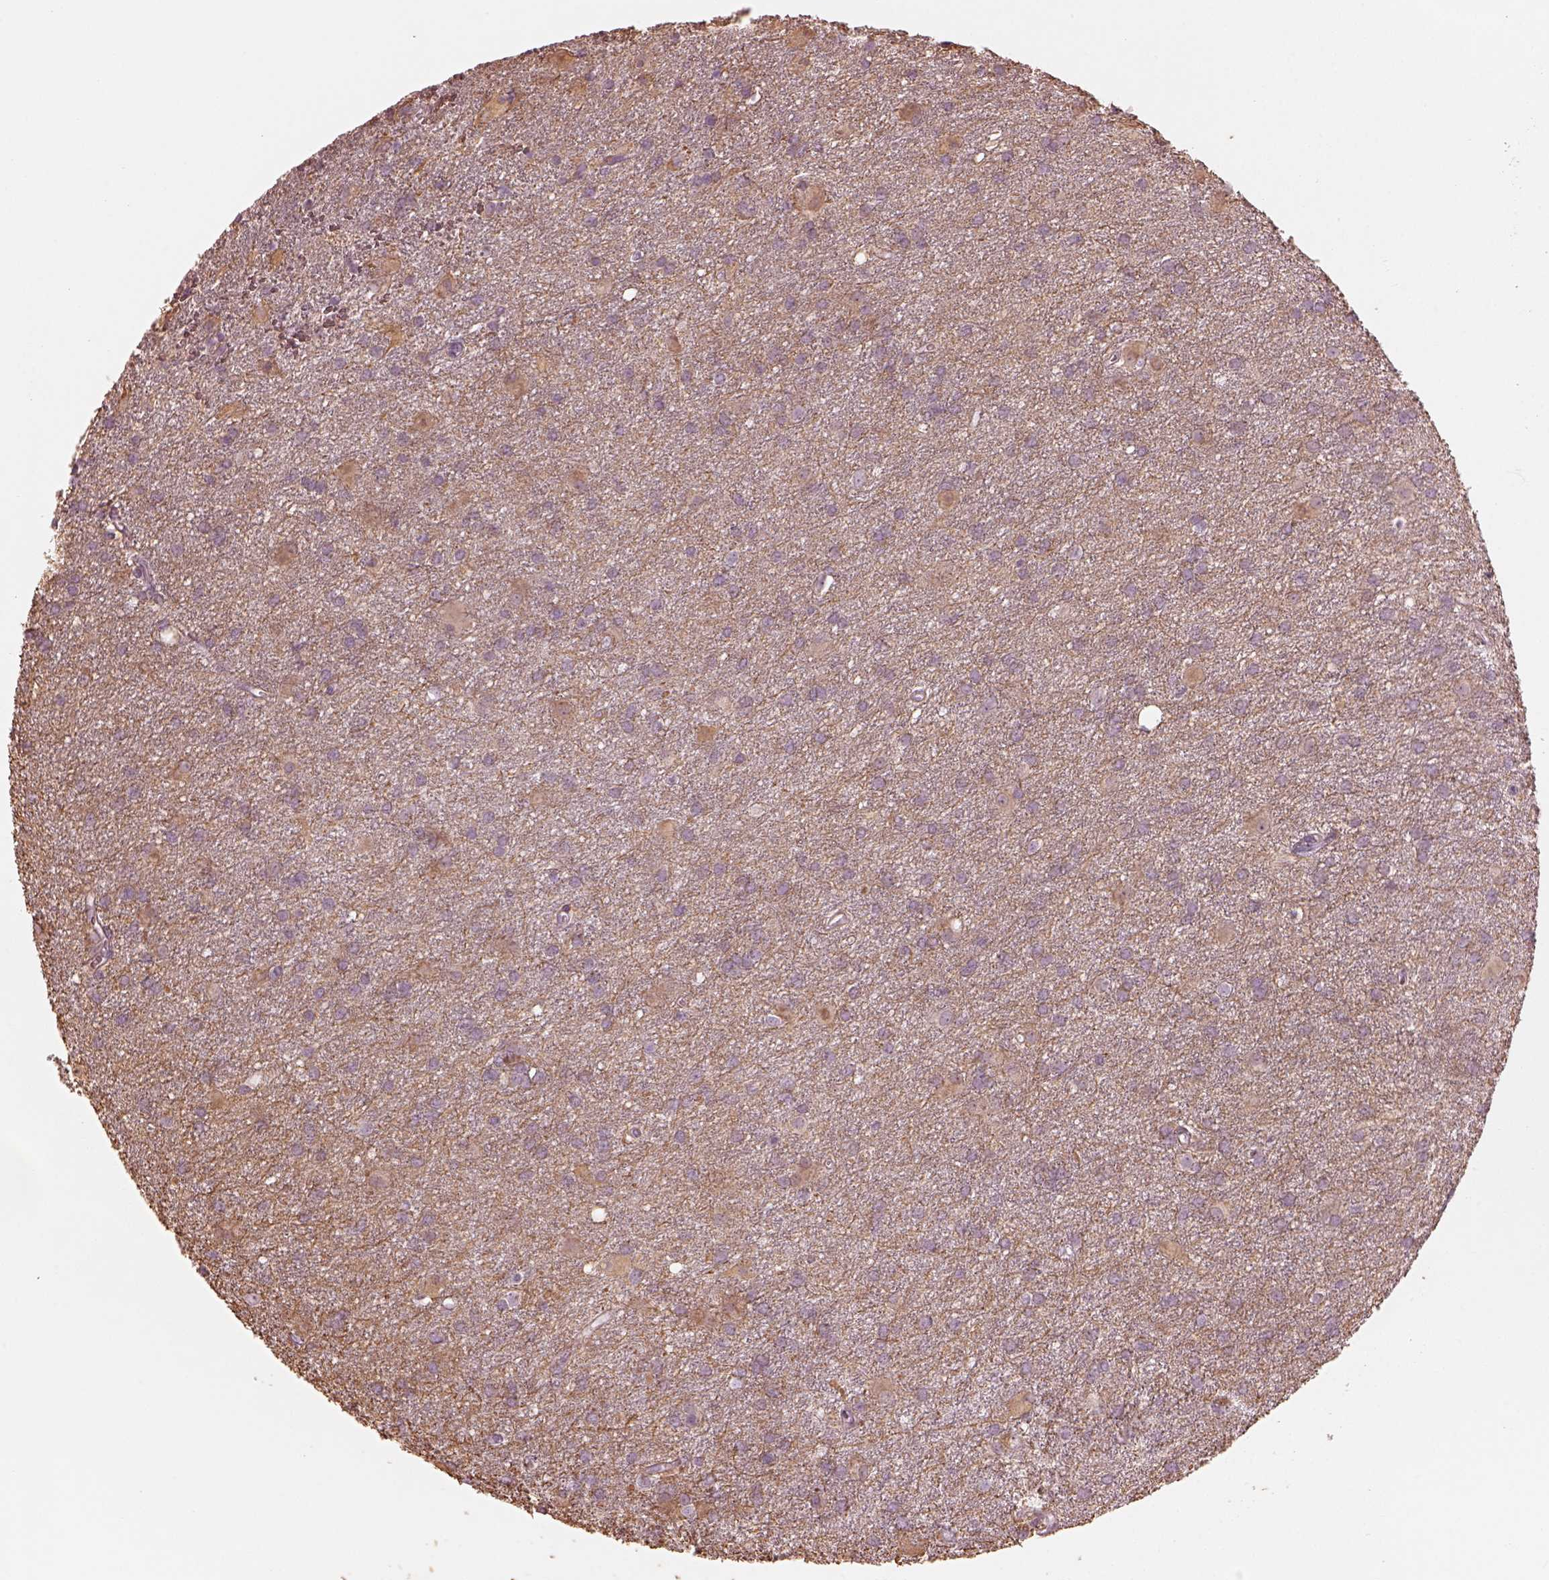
{"staining": {"intensity": "negative", "quantity": "none", "location": "none"}, "tissue": "glioma", "cell_type": "Tumor cells", "image_type": "cancer", "snomed": [{"axis": "morphology", "description": "Glioma, malignant, Low grade"}, {"axis": "topography", "description": "Brain"}], "caption": "IHC histopathology image of neoplastic tissue: human glioma stained with DAB reveals no significant protein expression in tumor cells.", "gene": "MIA", "patient": {"sex": "male", "age": 58}}